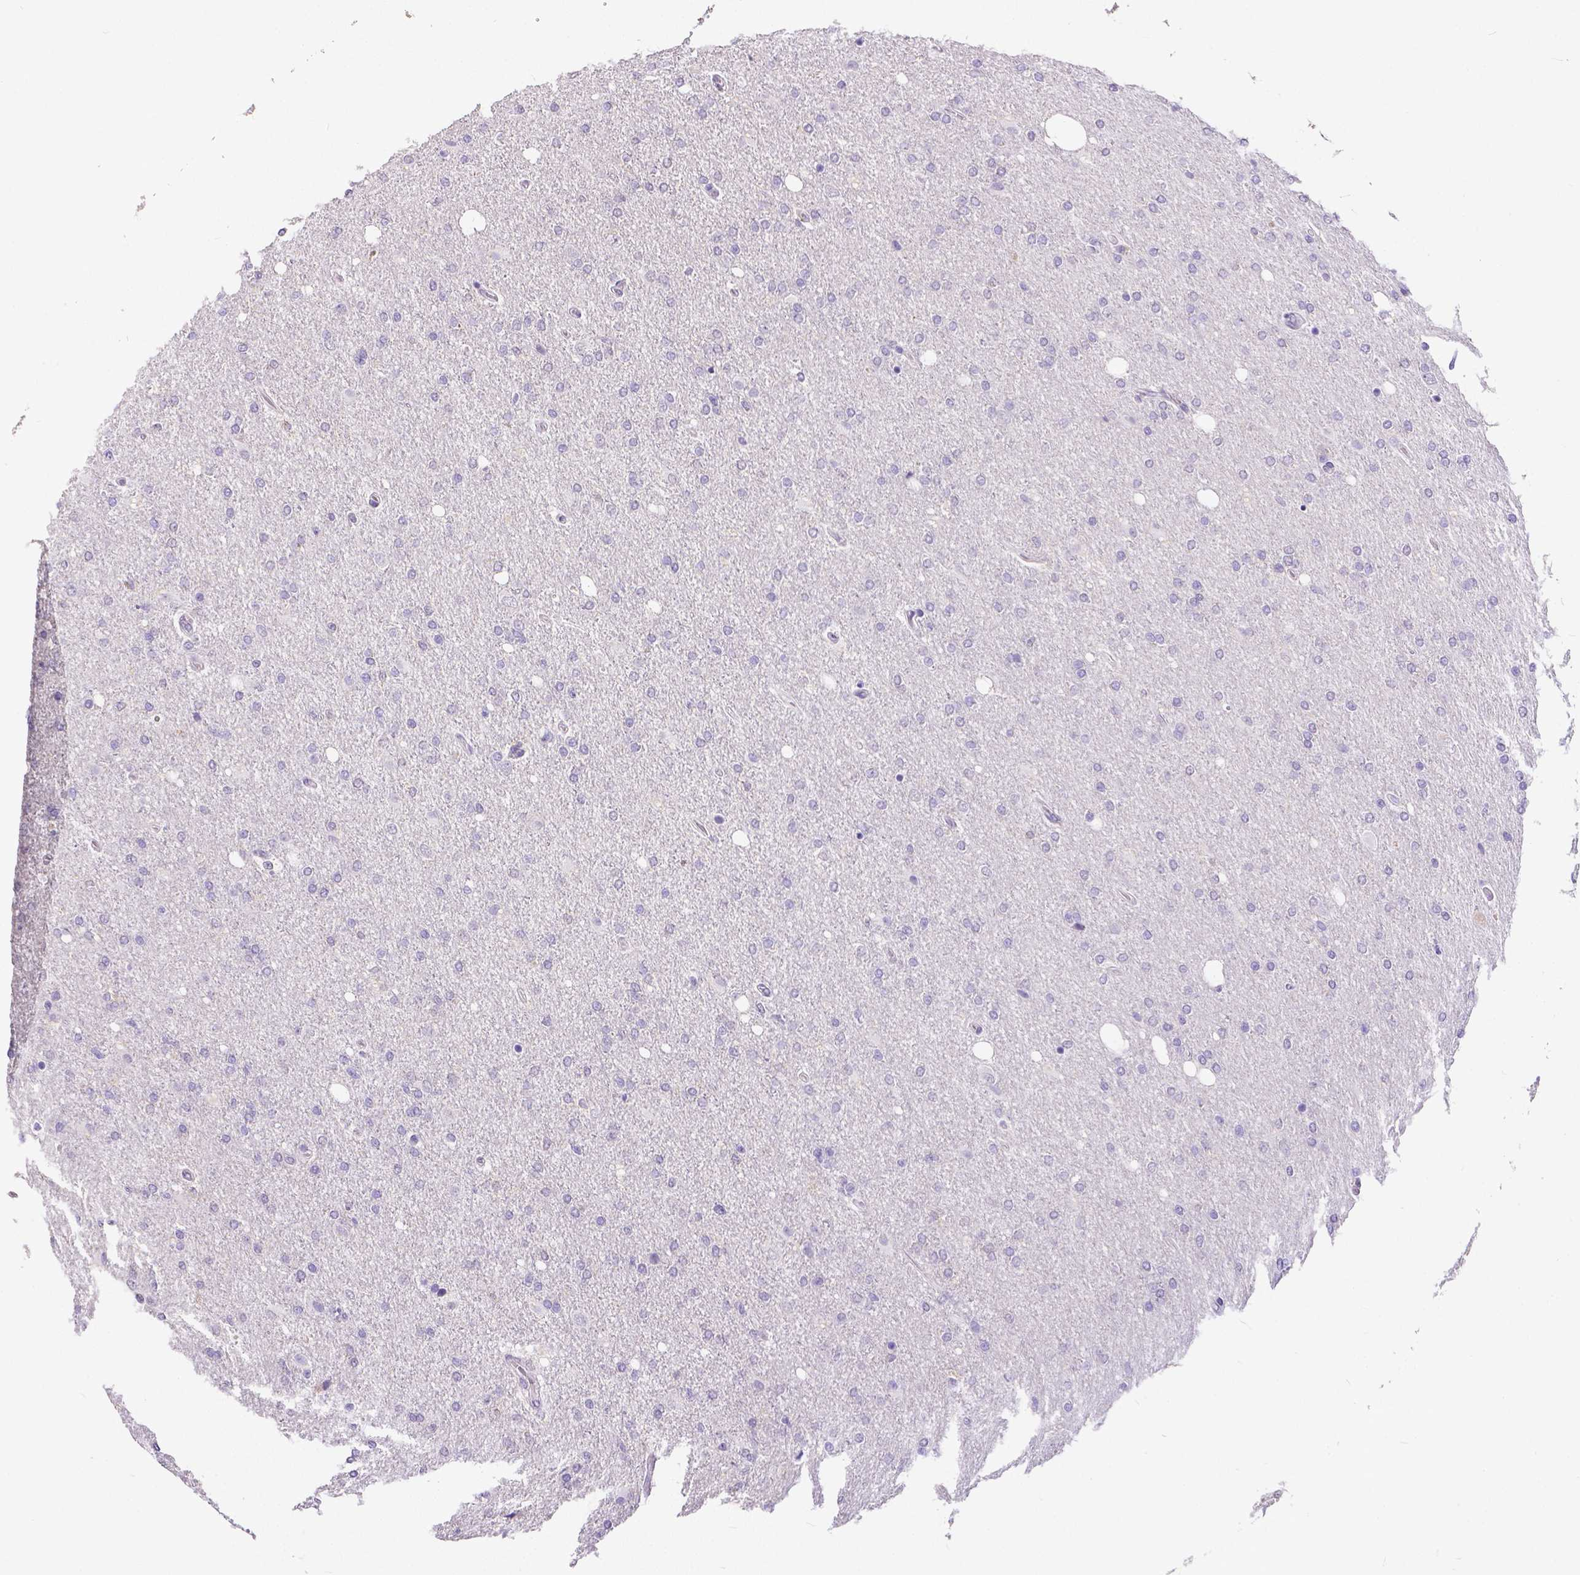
{"staining": {"intensity": "negative", "quantity": "none", "location": "none"}, "tissue": "glioma", "cell_type": "Tumor cells", "image_type": "cancer", "snomed": [{"axis": "morphology", "description": "Glioma, malignant, High grade"}, {"axis": "topography", "description": "Cerebral cortex"}], "caption": "The histopathology image exhibits no staining of tumor cells in glioma.", "gene": "CD4", "patient": {"sex": "male", "age": 70}}